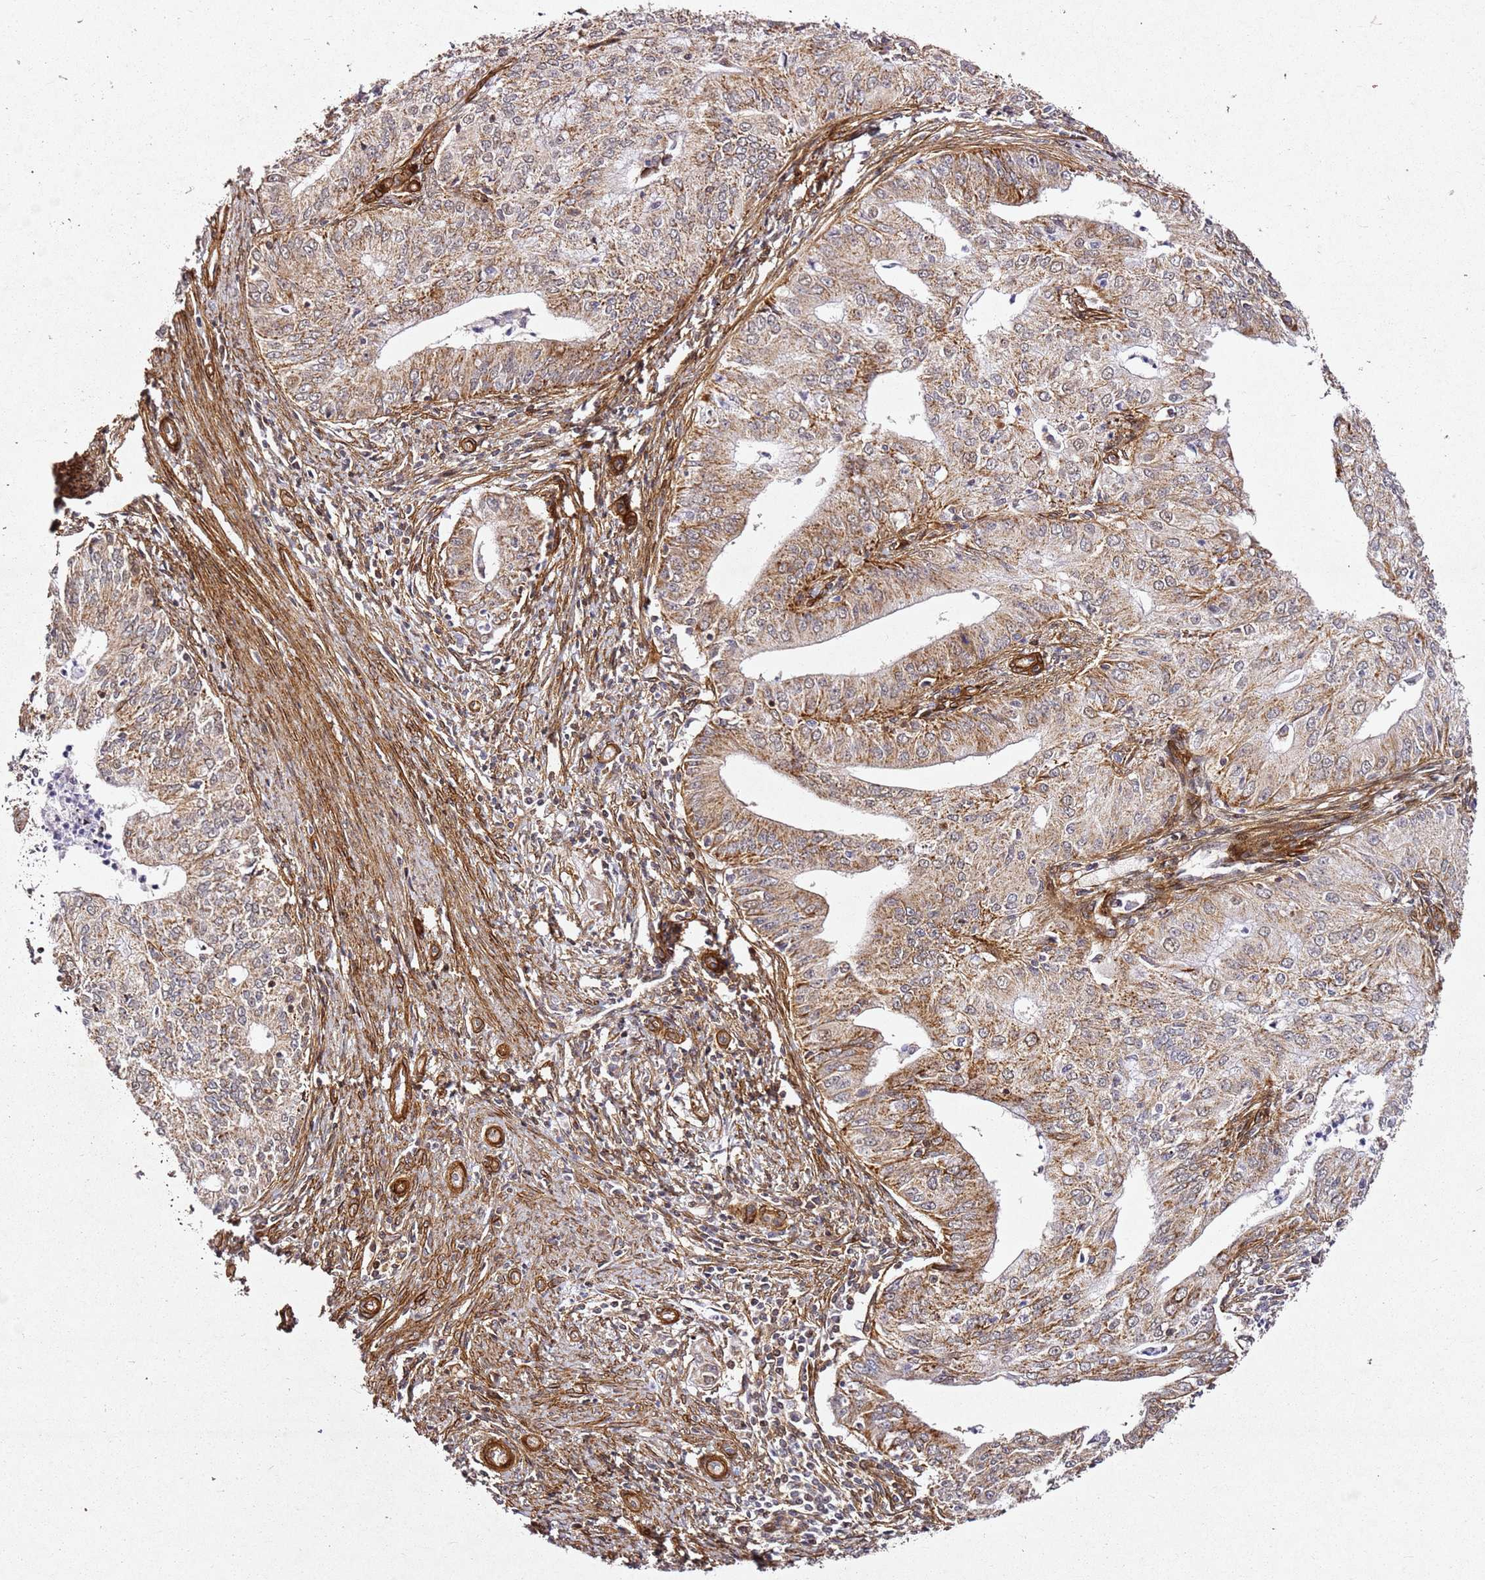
{"staining": {"intensity": "moderate", "quantity": ">75%", "location": "cytoplasmic/membranous"}, "tissue": "endometrial cancer", "cell_type": "Tumor cells", "image_type": "cancer", "snomed": [{"axis": "morphology", "description": "Adenocarcinoma, NOS"}, {"axis": "topography", "description": "Endometrium"}], "caption": "Immunohistochemistry (DAB (3,3'-diaminobenzidine)) staining of endometrial cancer (adenocarcinoma) exhibits moderate cytoplasmic/membranous protein staining in approximately >75% of tumor cells.", "gene": "ZNF296", "patient": {"sex": "female", "age": 50}}